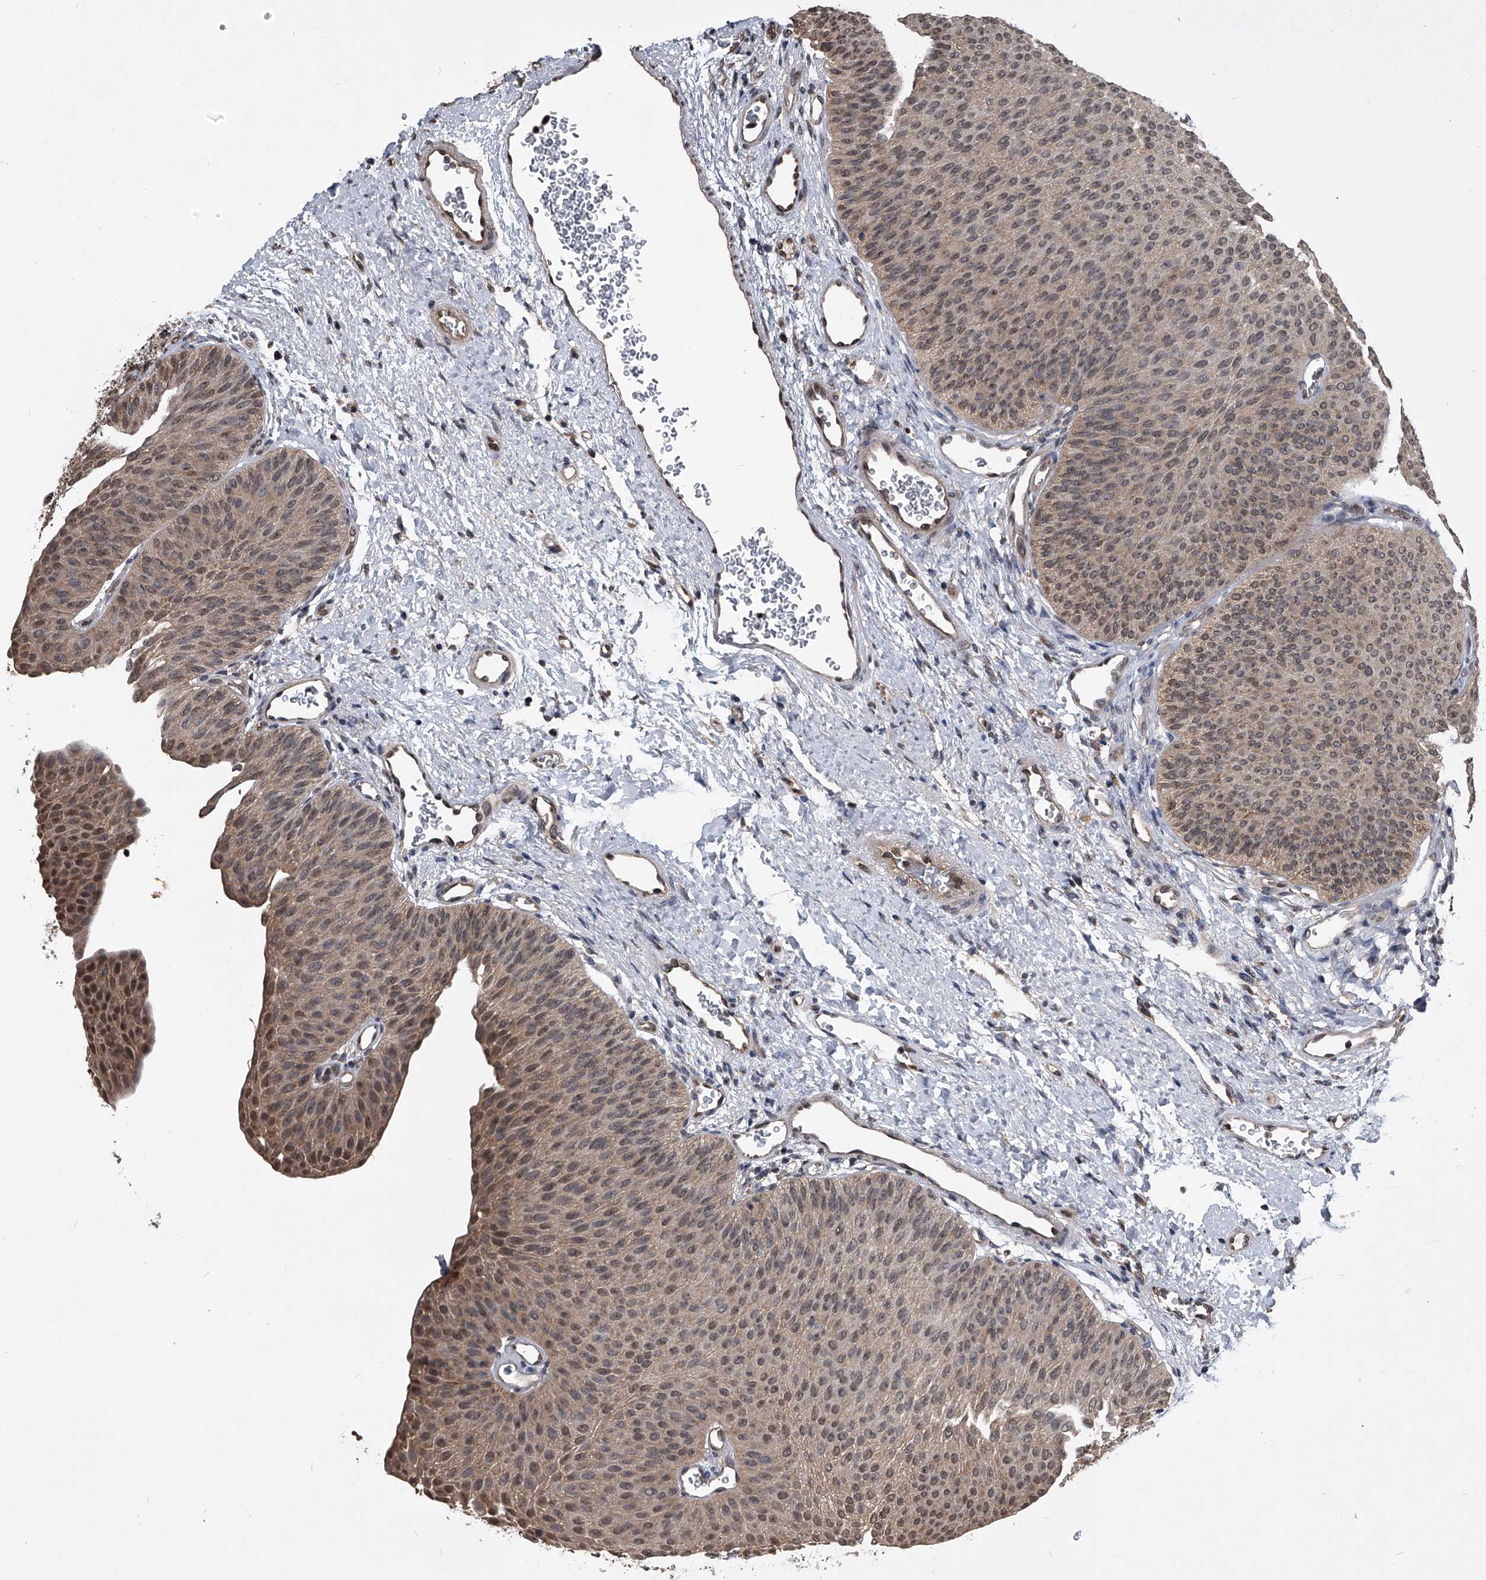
{"staining": {"intensity": "moderate", "quantity": "25%-75%", "location": "cytoplasmic/membranous,nuclear"}, "tissue": "urothelial cancer", "cell_type": "Tumor cells", "image_type": "cancer", "snomed": [{"axis": "morphology", "description": "Urothelial carcinoma, Low grade"}, {"axis": "topography", "description": "Urinary bladder"}], "caption": "DAB (3,3'-diaminobenzidine) immunohistochemical staining of low-grade urothelial carcinoma exhibits moderate cytoplasmic/membranous and nuclear protein positivity in about 25%-75% of tumor cells. Nuclei are stained in blue.", "gene": "TSNAX", "patient": {"sex": "female", "age": 60}}